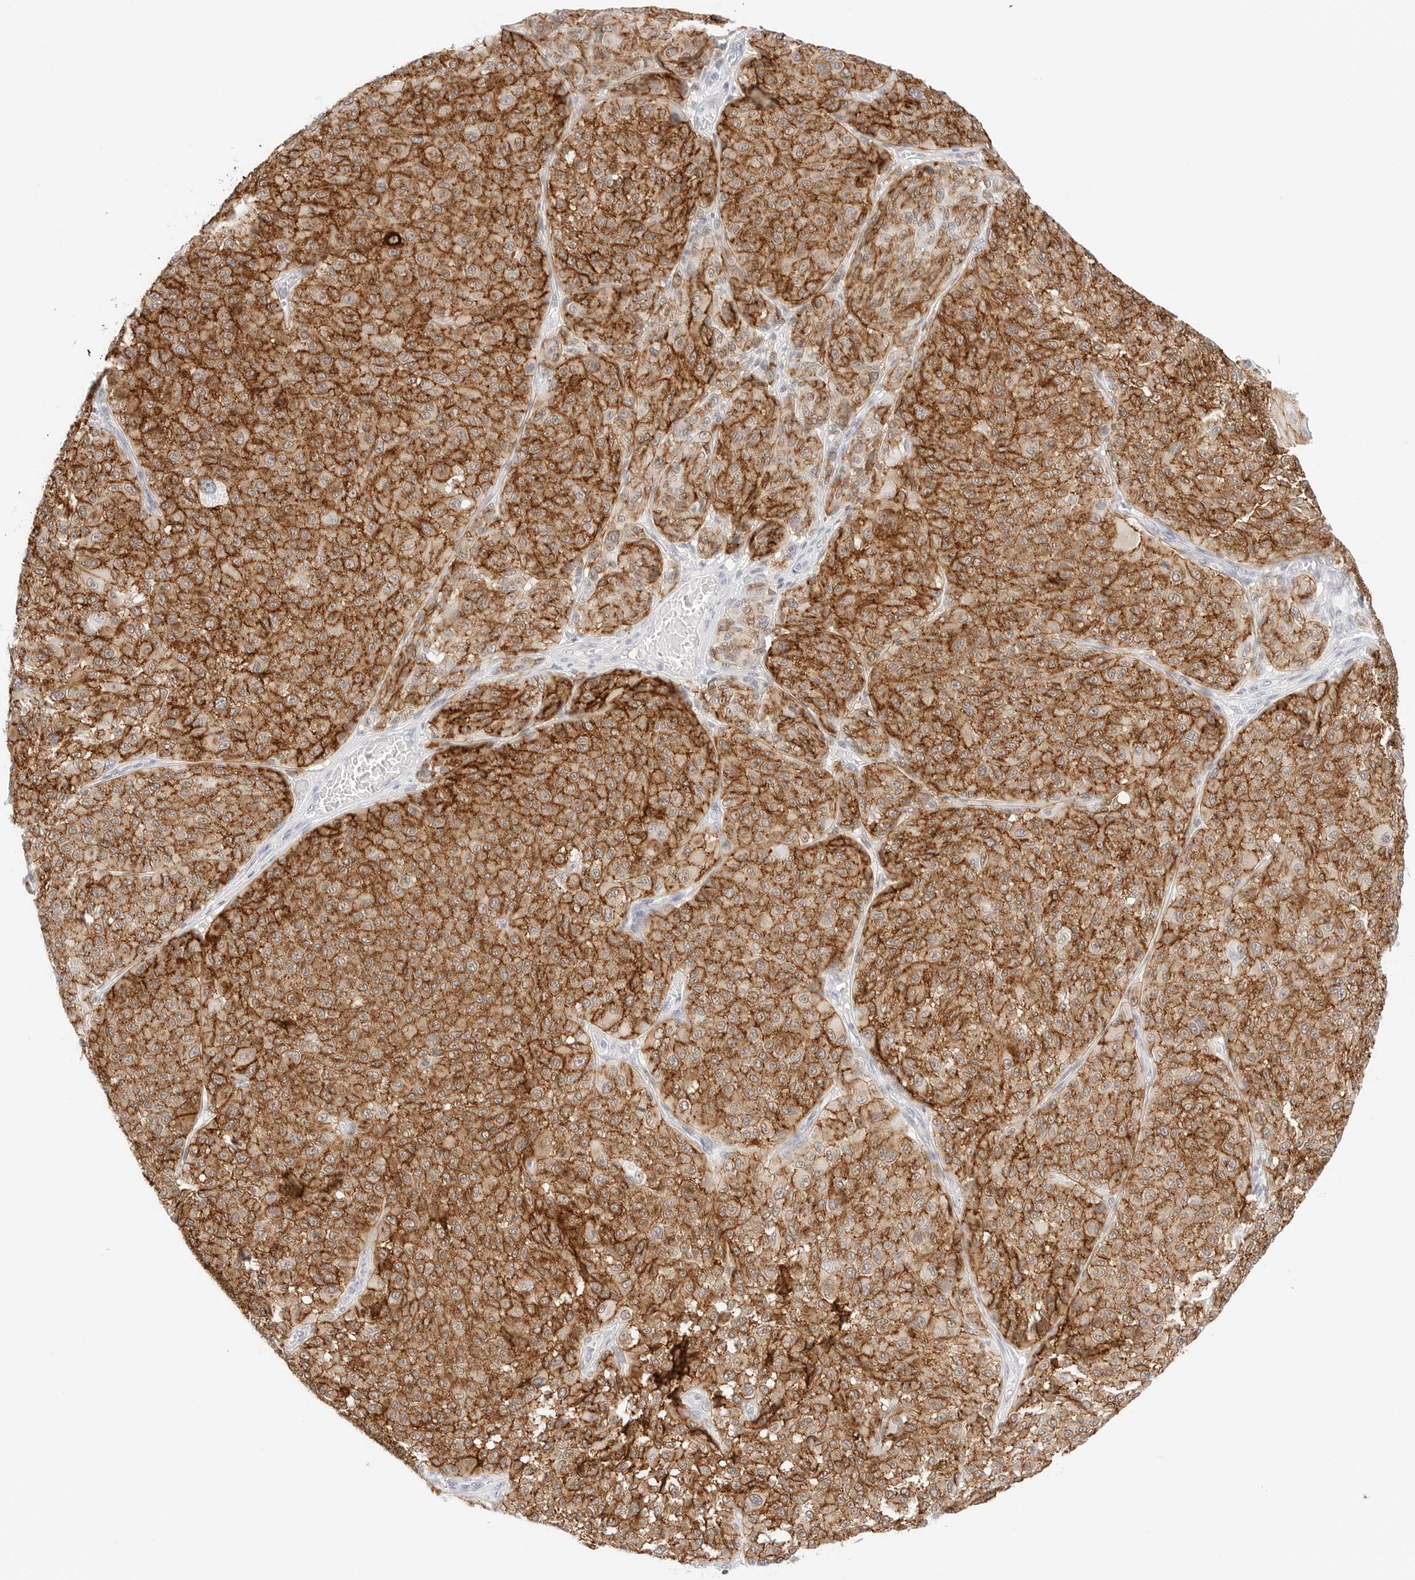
{"staining": {"intensity": "moderate", "quantity": ">75%", "location": "cytoplasmic/membranous"}, "tissue": "melanoma", "cell_type": "Tumor cells", "image_type": "cancer", "snomed": [{"axis": "morphology", "description": "Malignant melanoma, NOS"}, {"axis": "topography", "description": "Skin"}], "caption": "Protein expression analysis of human melanoma reveals moderate cytoplasmic/membranous positivity in approximately >75% of tumor cells.", "gene": "CDH1", "patient": {"sex": "male", "age": 83}}